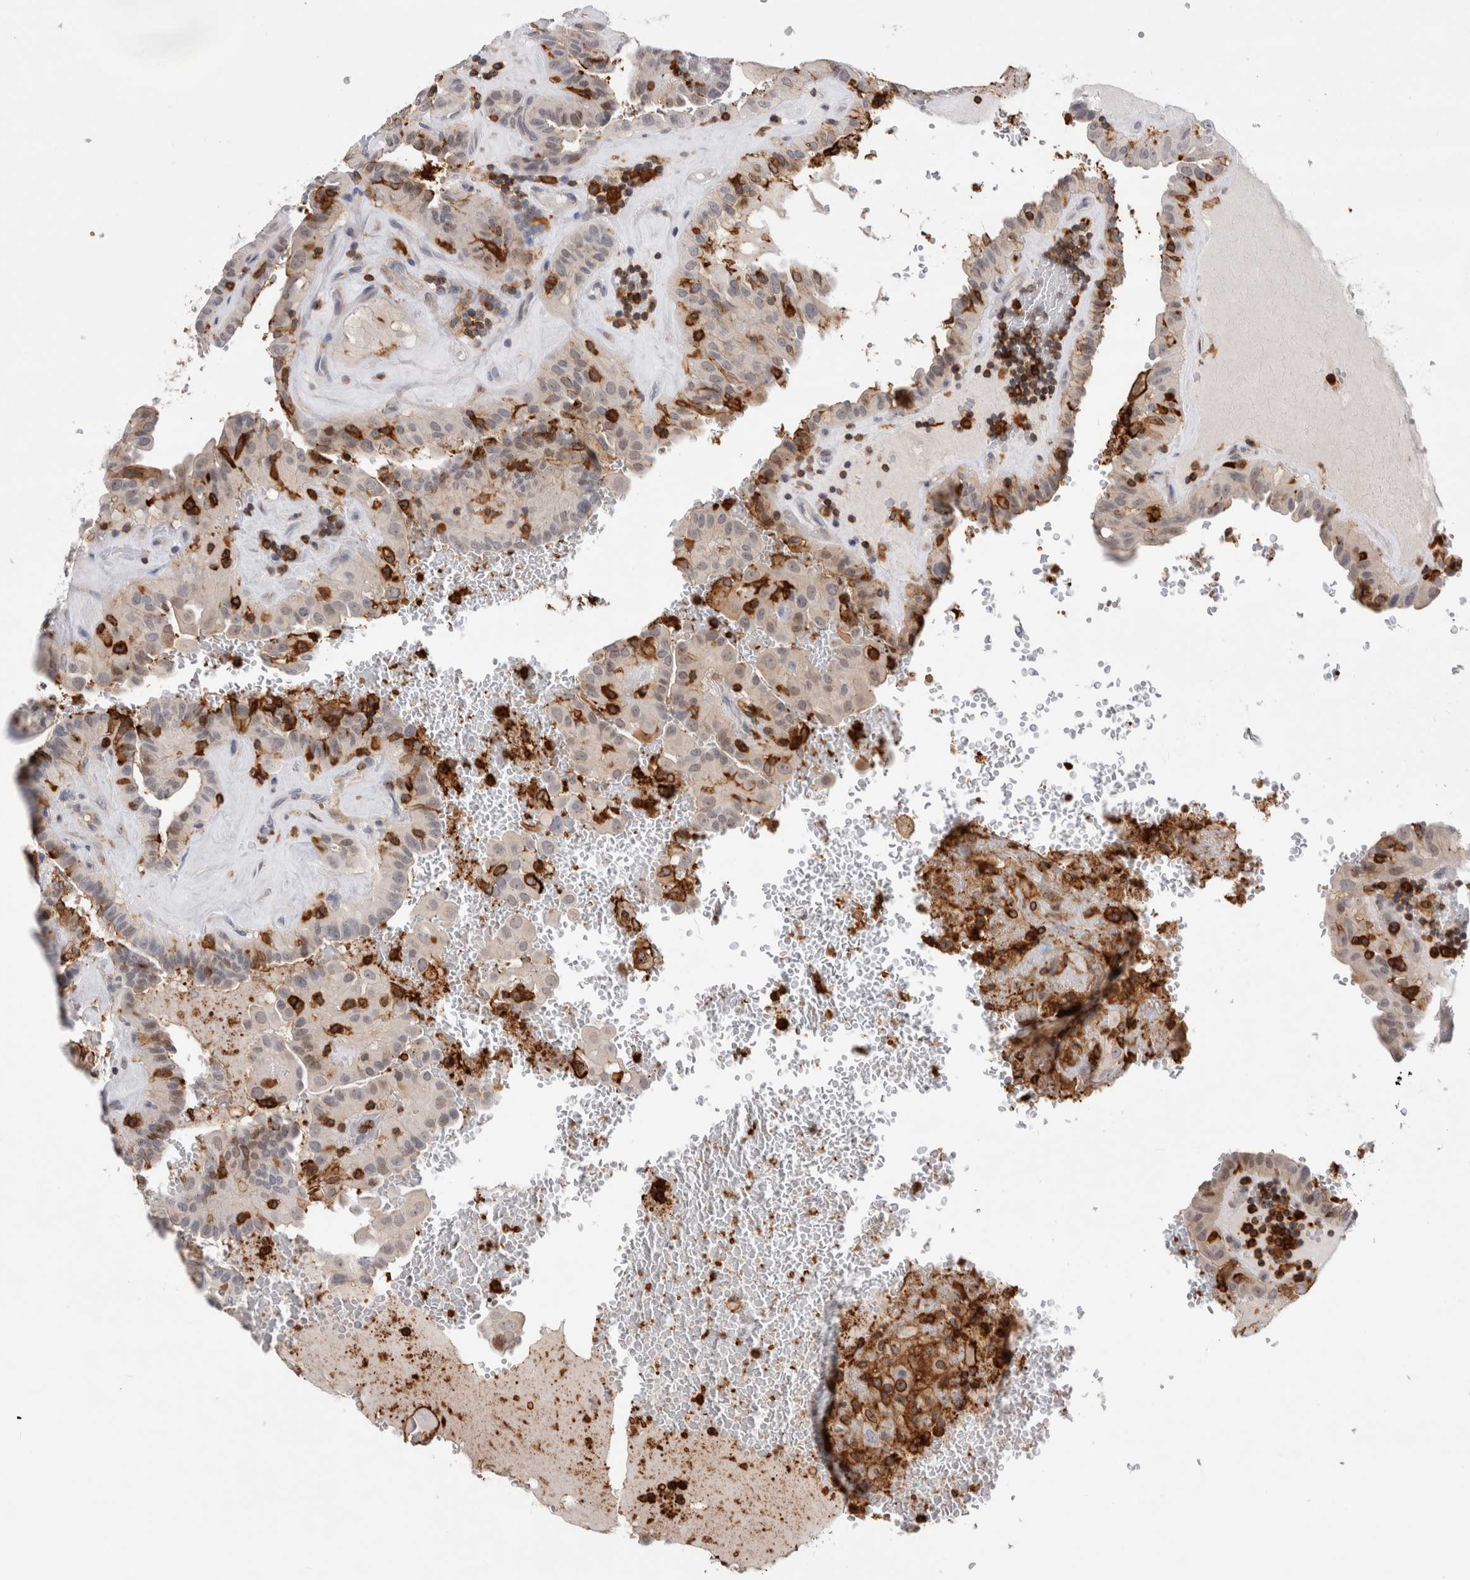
{"staining": {"intensity": "moderate", "quantity": "<25%", "location": "cytoplasmic/membranous"}, "tissue": "thyroid cancer", "cell_type": "Tumor cells", "image_type": "cancer", "snomed": [{"axis": "morphology", "description": "Papillary adenocarcinoma, NOS"}, {"axis": "topography", "description": "Thyroid gland"}], "caption": "This is a photomicrograph of immunohistochemistry staining of thyroid cancer (papillary adenocarcinoma), which shows moderate positivity in the cytoplasmic/membranous of tumor cells.", "gene": "CCDC88B", "patient": {"sex": "male", "age": 77}}